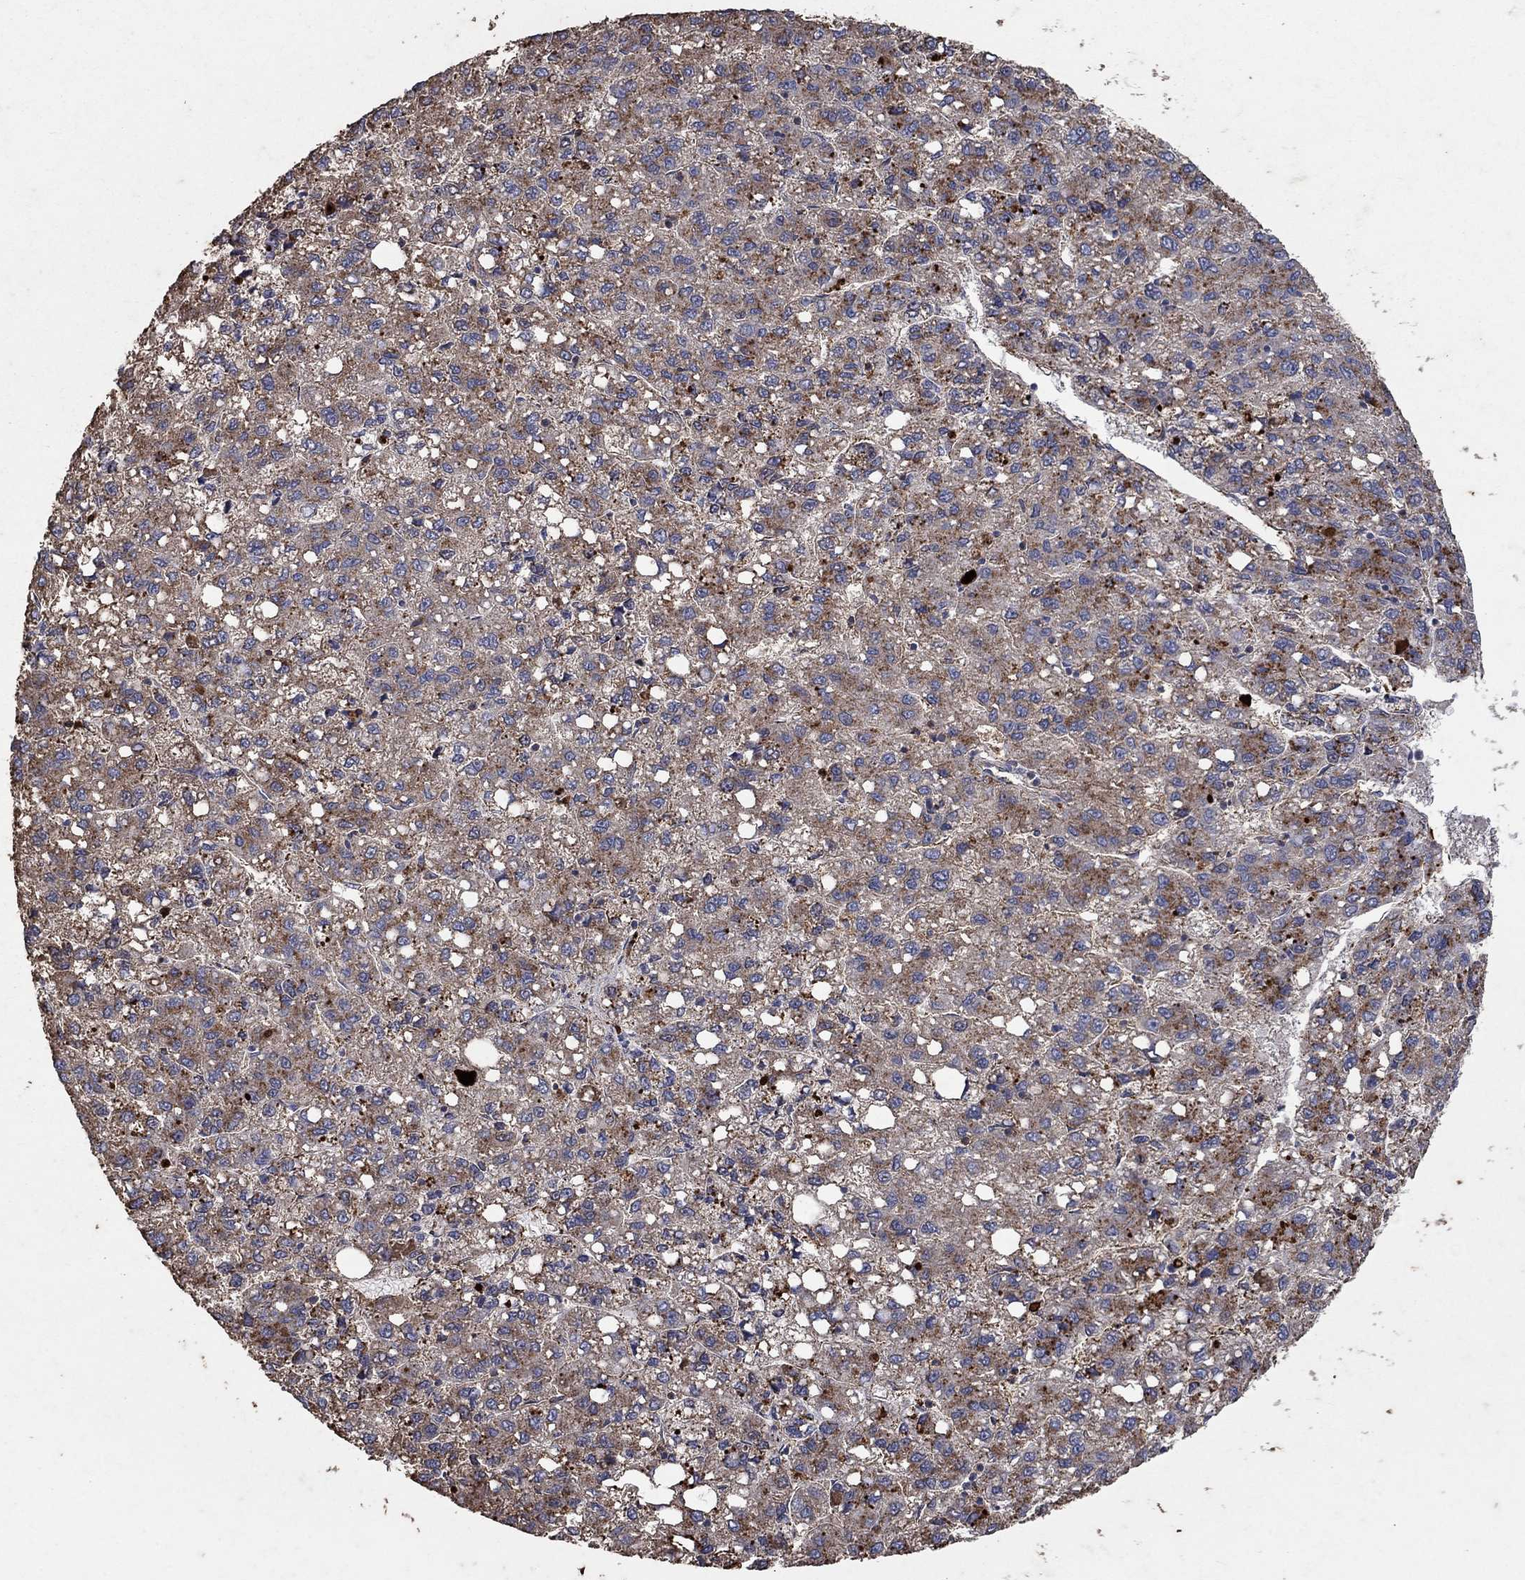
{"staining": {"intensity": "moderate", "quantity": "25%-75%", "location": "cytoplasmic/membranous"}, "tissue": "liver cancer", "cell_type": "Tumor cells", "image_type": "cancer", "snomed": [{"axis": "morphology", "description": "Carcinoma, Hepatocellular, NOS"}, {"axis": "topography", "description": "Liver"}], "caption": "DAB (3,3'-diaminobenzidine) immunohistochemical staining of human liver hepatocellular carcinoma demonstrates moderate cytoplasmic/membranous protein positivity in about 25%-75% of tumor cells.", "gene": "CD24", "patient": {"sex": "female", "age": 82}}